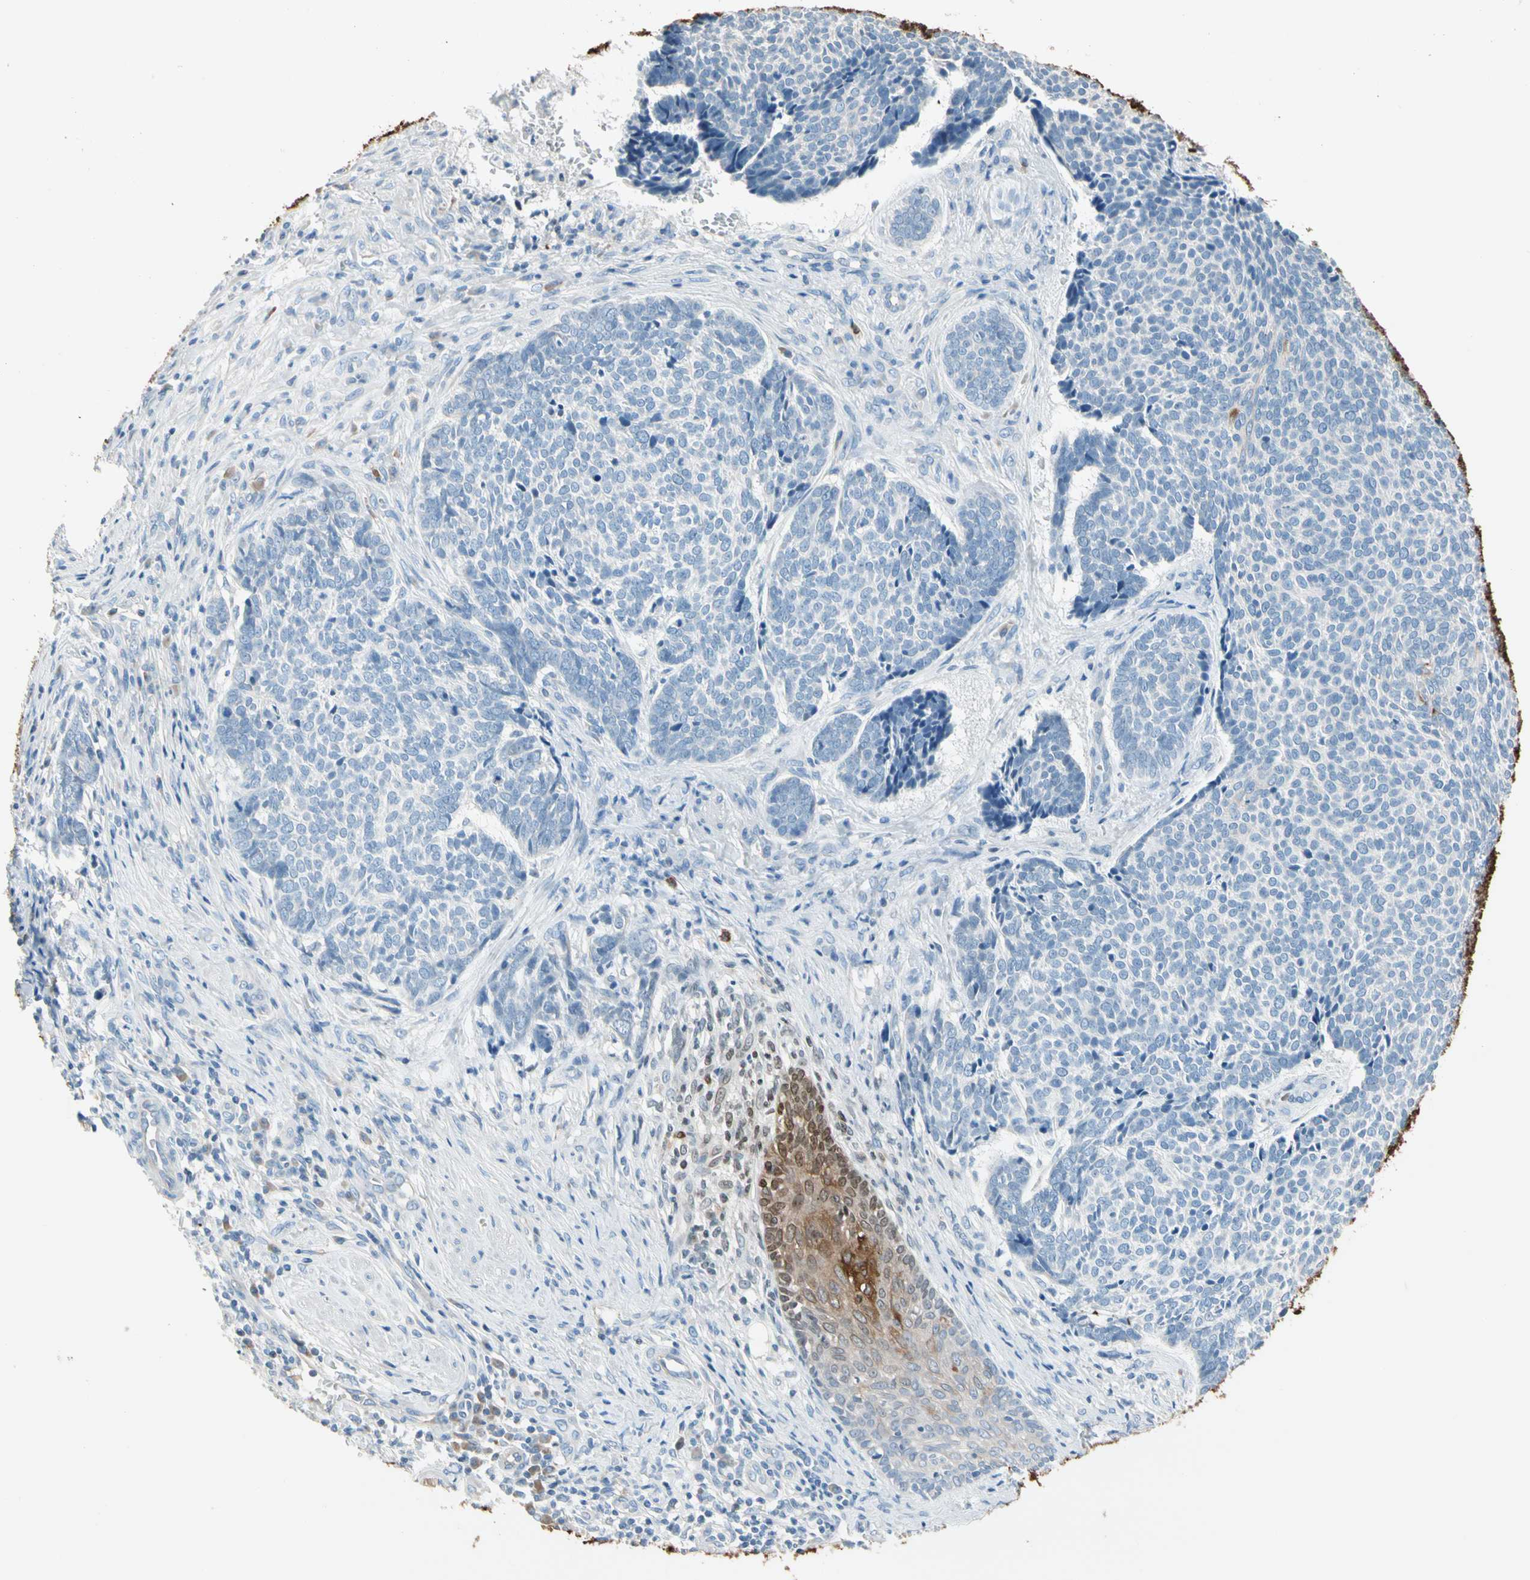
{"staining": {"intensity": "negative", "quantity": "none", "location": "none"}, "tissue": "skin cancer", "cell_type": "Tumor cells", "image_type": "cancer", "snomed": [{"axis": "morphology", "description": "Basal cell carcinoma"}, {"axis": "topography", "description": "Skin"}], "caption": "Tumor cells are negative for brown protein staining in skin cancer.", "gene": "STK40", "patient": {"sex": "male", "age": 84}}